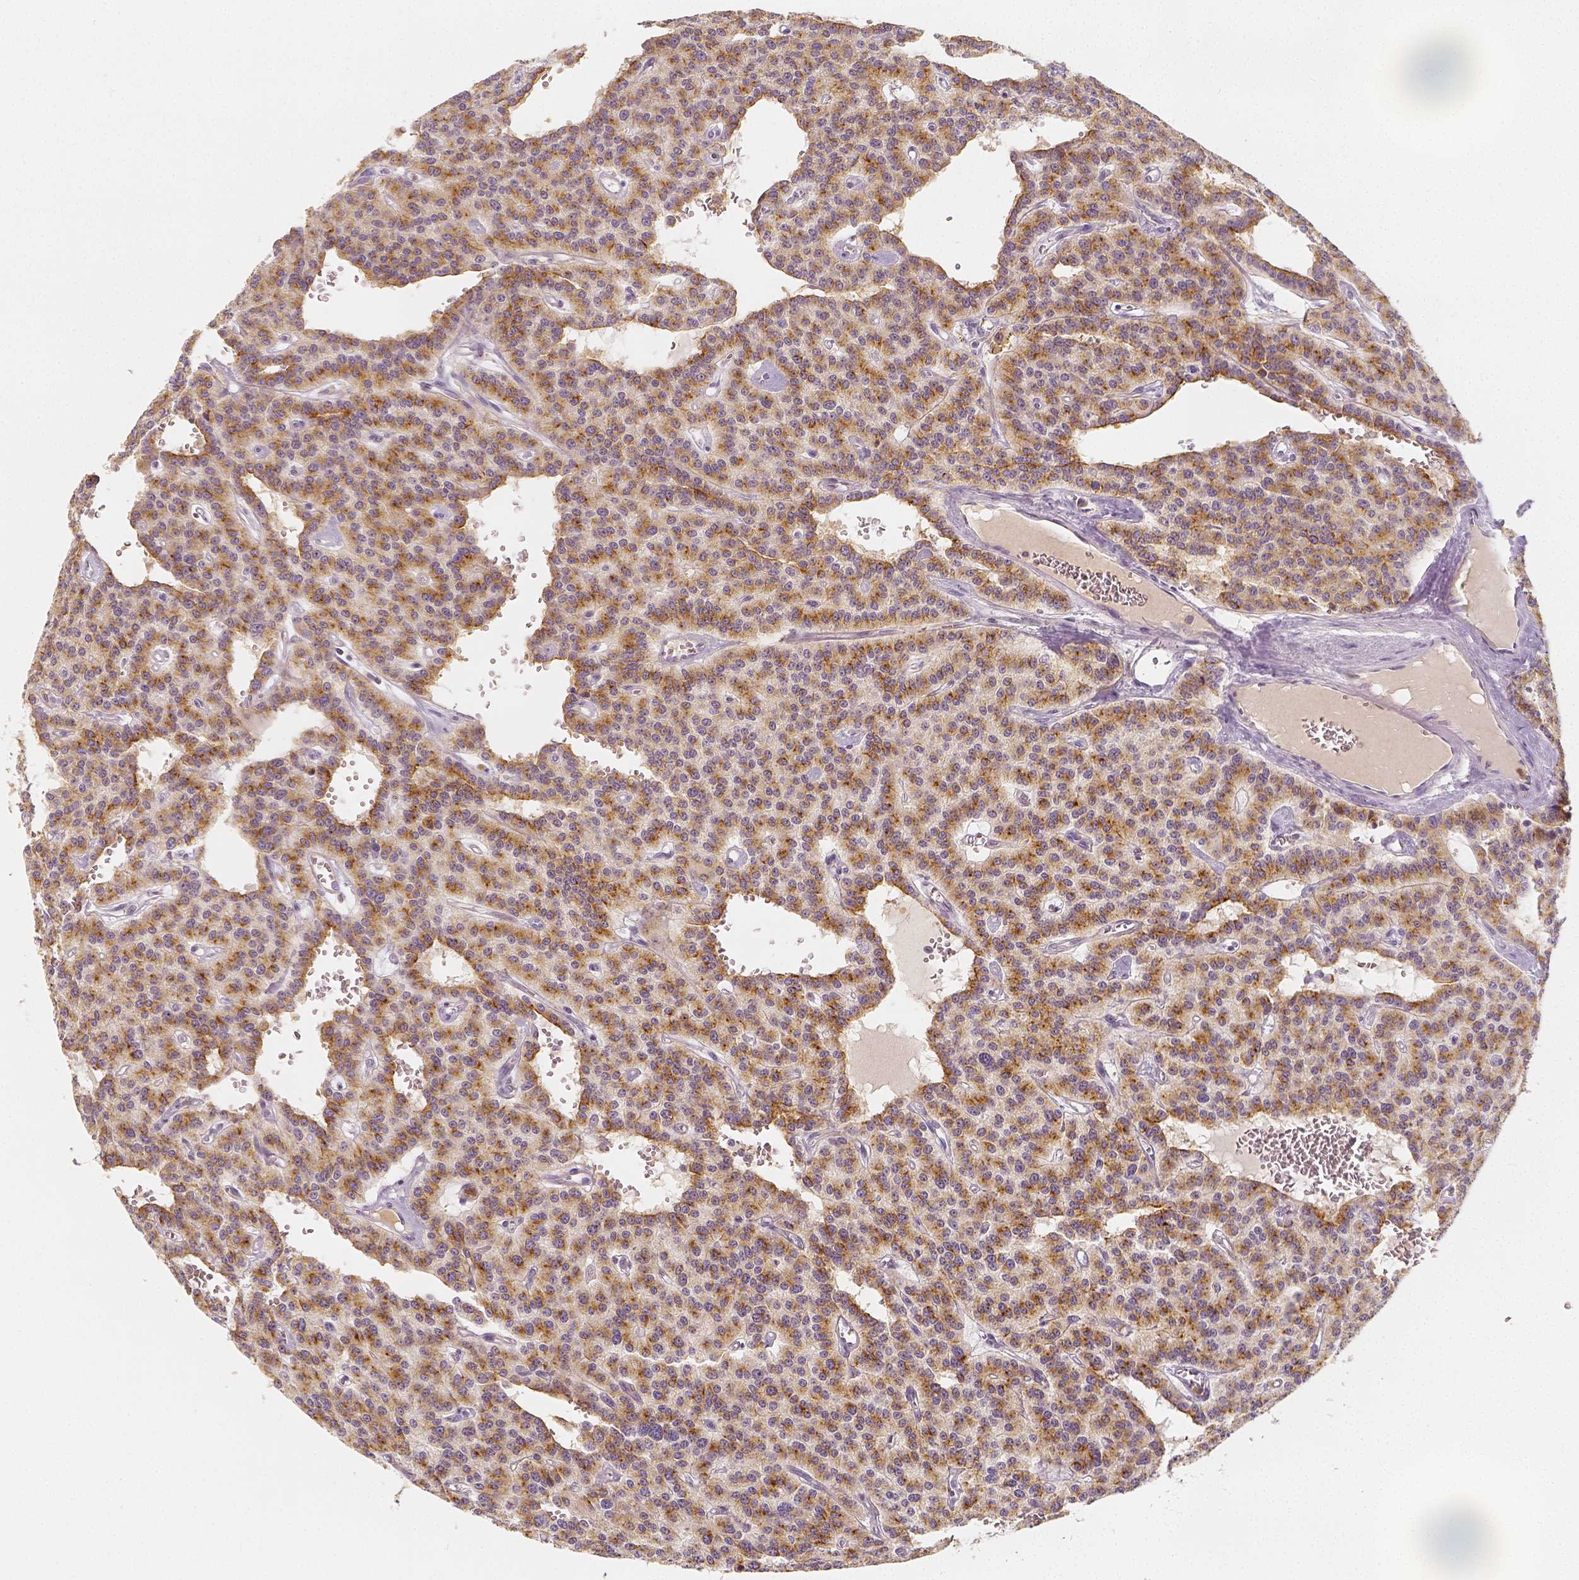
{"staining": {"intensity": "moderate", "quantity": ">75%", "location": "cytoplasmic/membranous"}, "tissue": "carcinoid", "cell_type": "Tumor cells", "image_type": "cancer", "snomed": [{"axis": "morphology", "description": "Carcinoid, malignant, NOS"}, {"axis": "topography", "description": "Lung"}], "caption": "Immunohistochemical staining of malignant carcinoid shows medium levels of moderate cytoplasmic/membranous protein staining in approximately >75% of tumor cells. The staining was performed using DAB to visualize the protein expression in brown, while the nuclei were stained in blue with hematoxylin (Magnification: 20x).", "gene": "PTPRJ", "patient": {"sex": "female", "age": 71}}